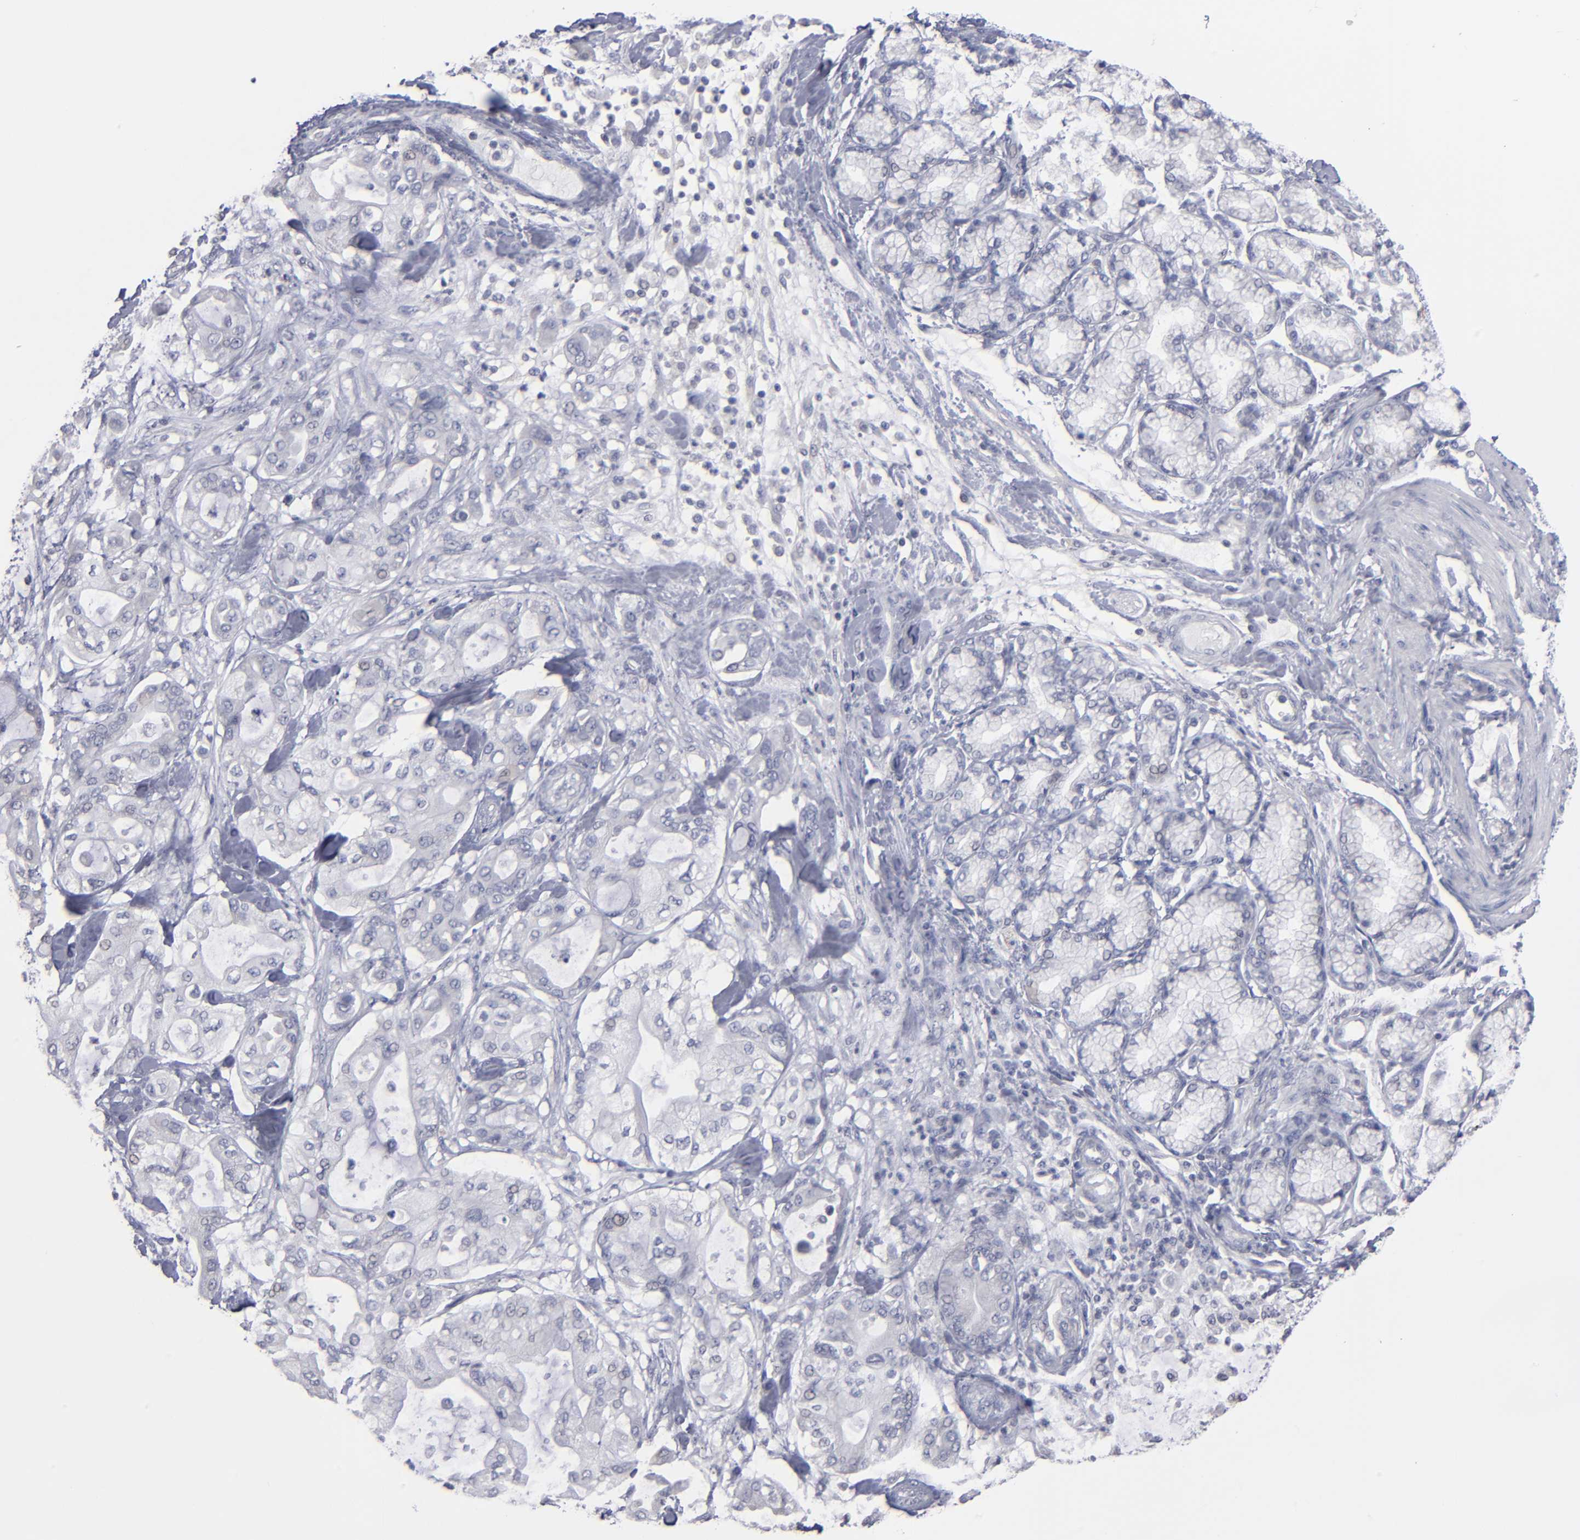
{"staining": {"intensity": "negative", "quantity": "none", "location": "none"}, "tissue": "pancreatic cancer", "cell_type": "Tumor cells", "image_type": "cancer", "snomed": [{"axis": "morphology", "description": "Adenocarcinoma, NOS"}, {"axis": "morphology", "description": "Adenocarcinoma, metastatic, NOS"}, {"axis": "topography", "description": "Lymph node"}, {"axis": "topography", "description": "Pancreas"}, {"axis": "topography", "description": "Duodenum"}], "caption": "This is an immunohistochemistry (IHC) micrograph of pancreatic metastatic adenocarcinoma. There is no expression in tumor cells.", "gene": "RPH3A", "patient": {"sex": "female", "age": 64}}